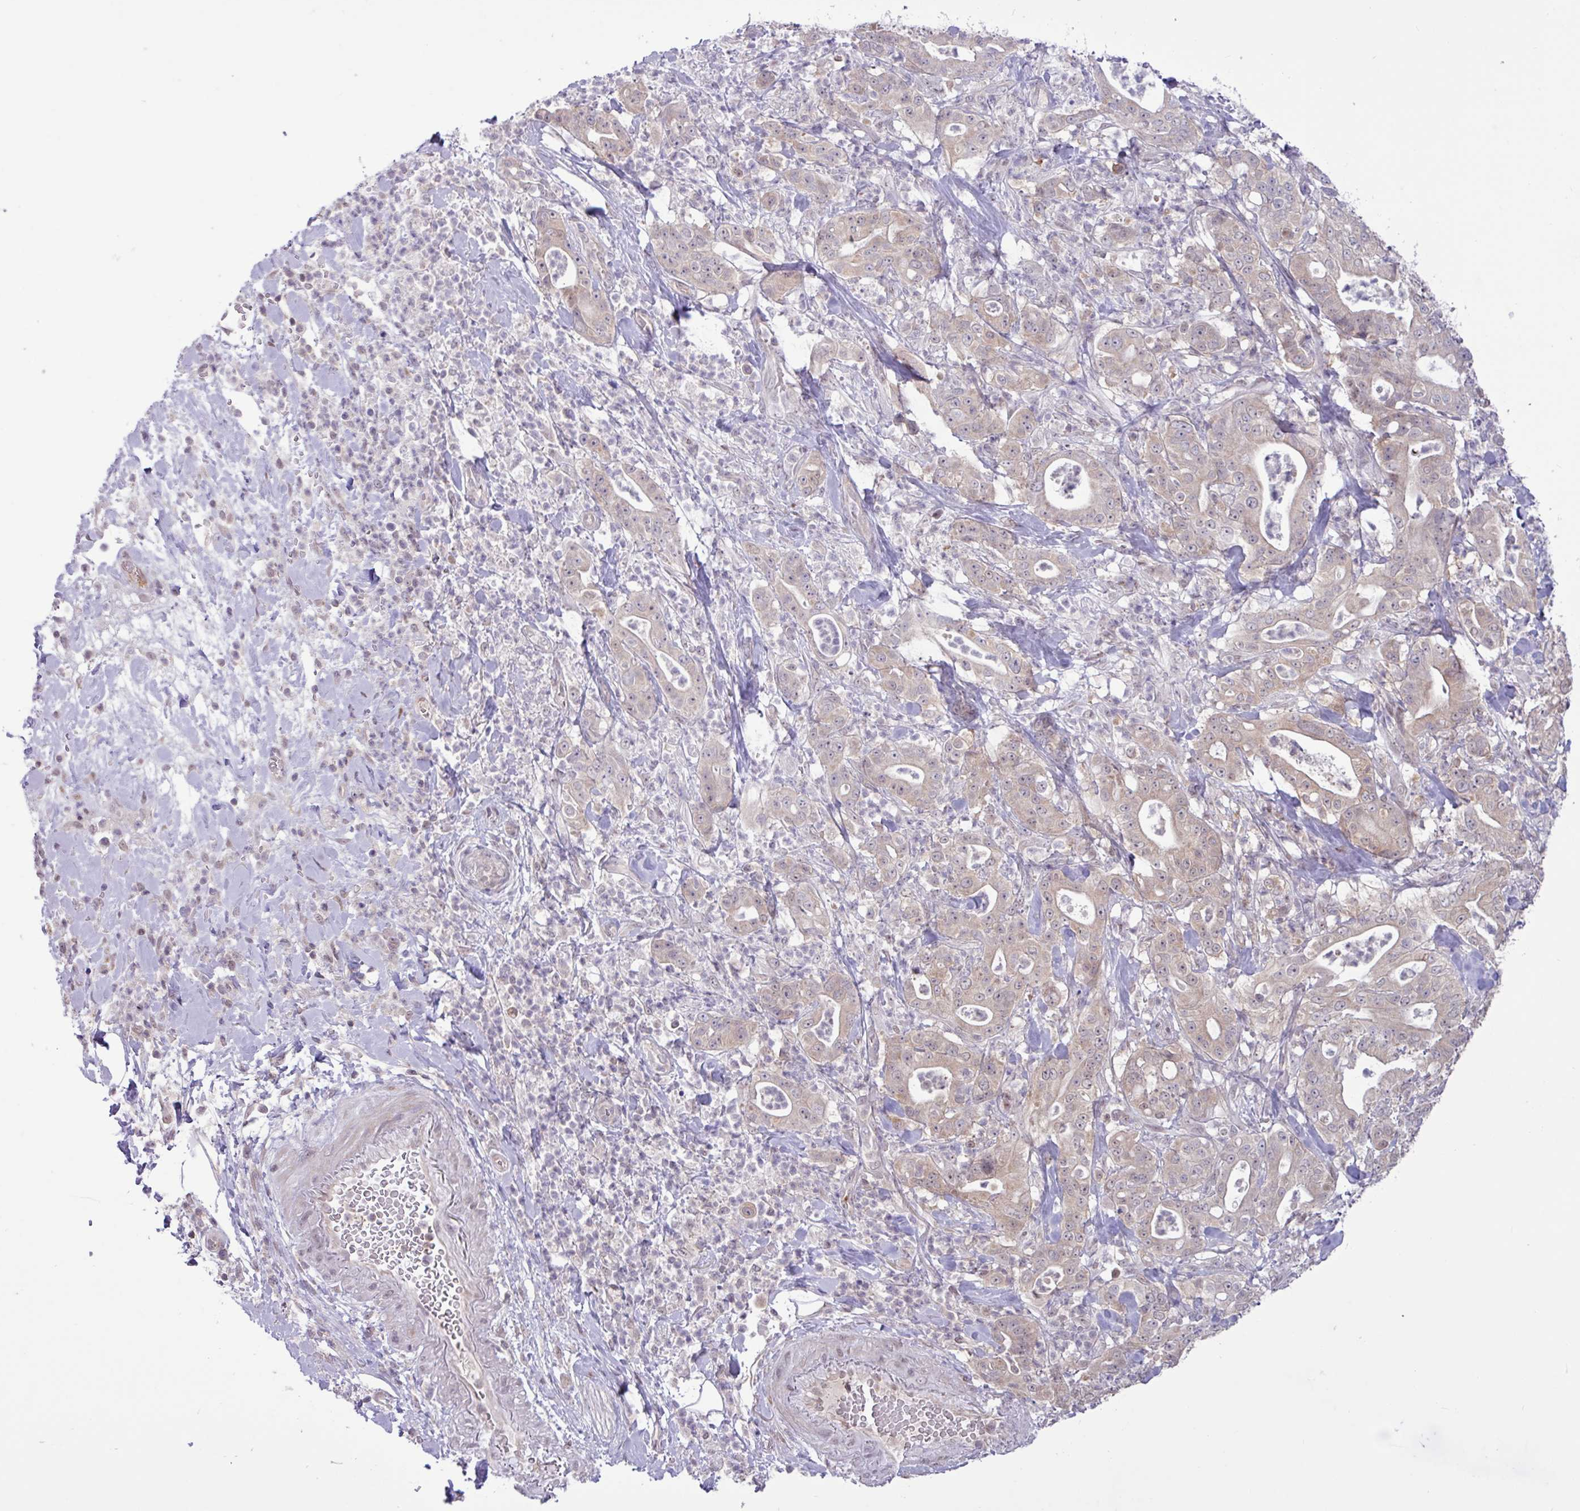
{"staining": {"intensity": "weak", "quantity": "25%-75%", "location": "cytoplasmic/membranous"}, "tissue": "pancreatic cancer", "cell_type": "Tumor cells", "image_type": "cancer", "snomed": [{"axis": "morphology", "description": "Adenocarcinoma, NOS"}, {"axis": "topography", "description": "Pancreas"}], "caption": "A low amount of weak cytoplasmic/membranous positivity is appreciated in approximately 25%-75% of tumor cells in adenocarcinoma (pancreatic) tissue.", "gene": "RTL3", "patient": {"sex": "male", "age": 71}}